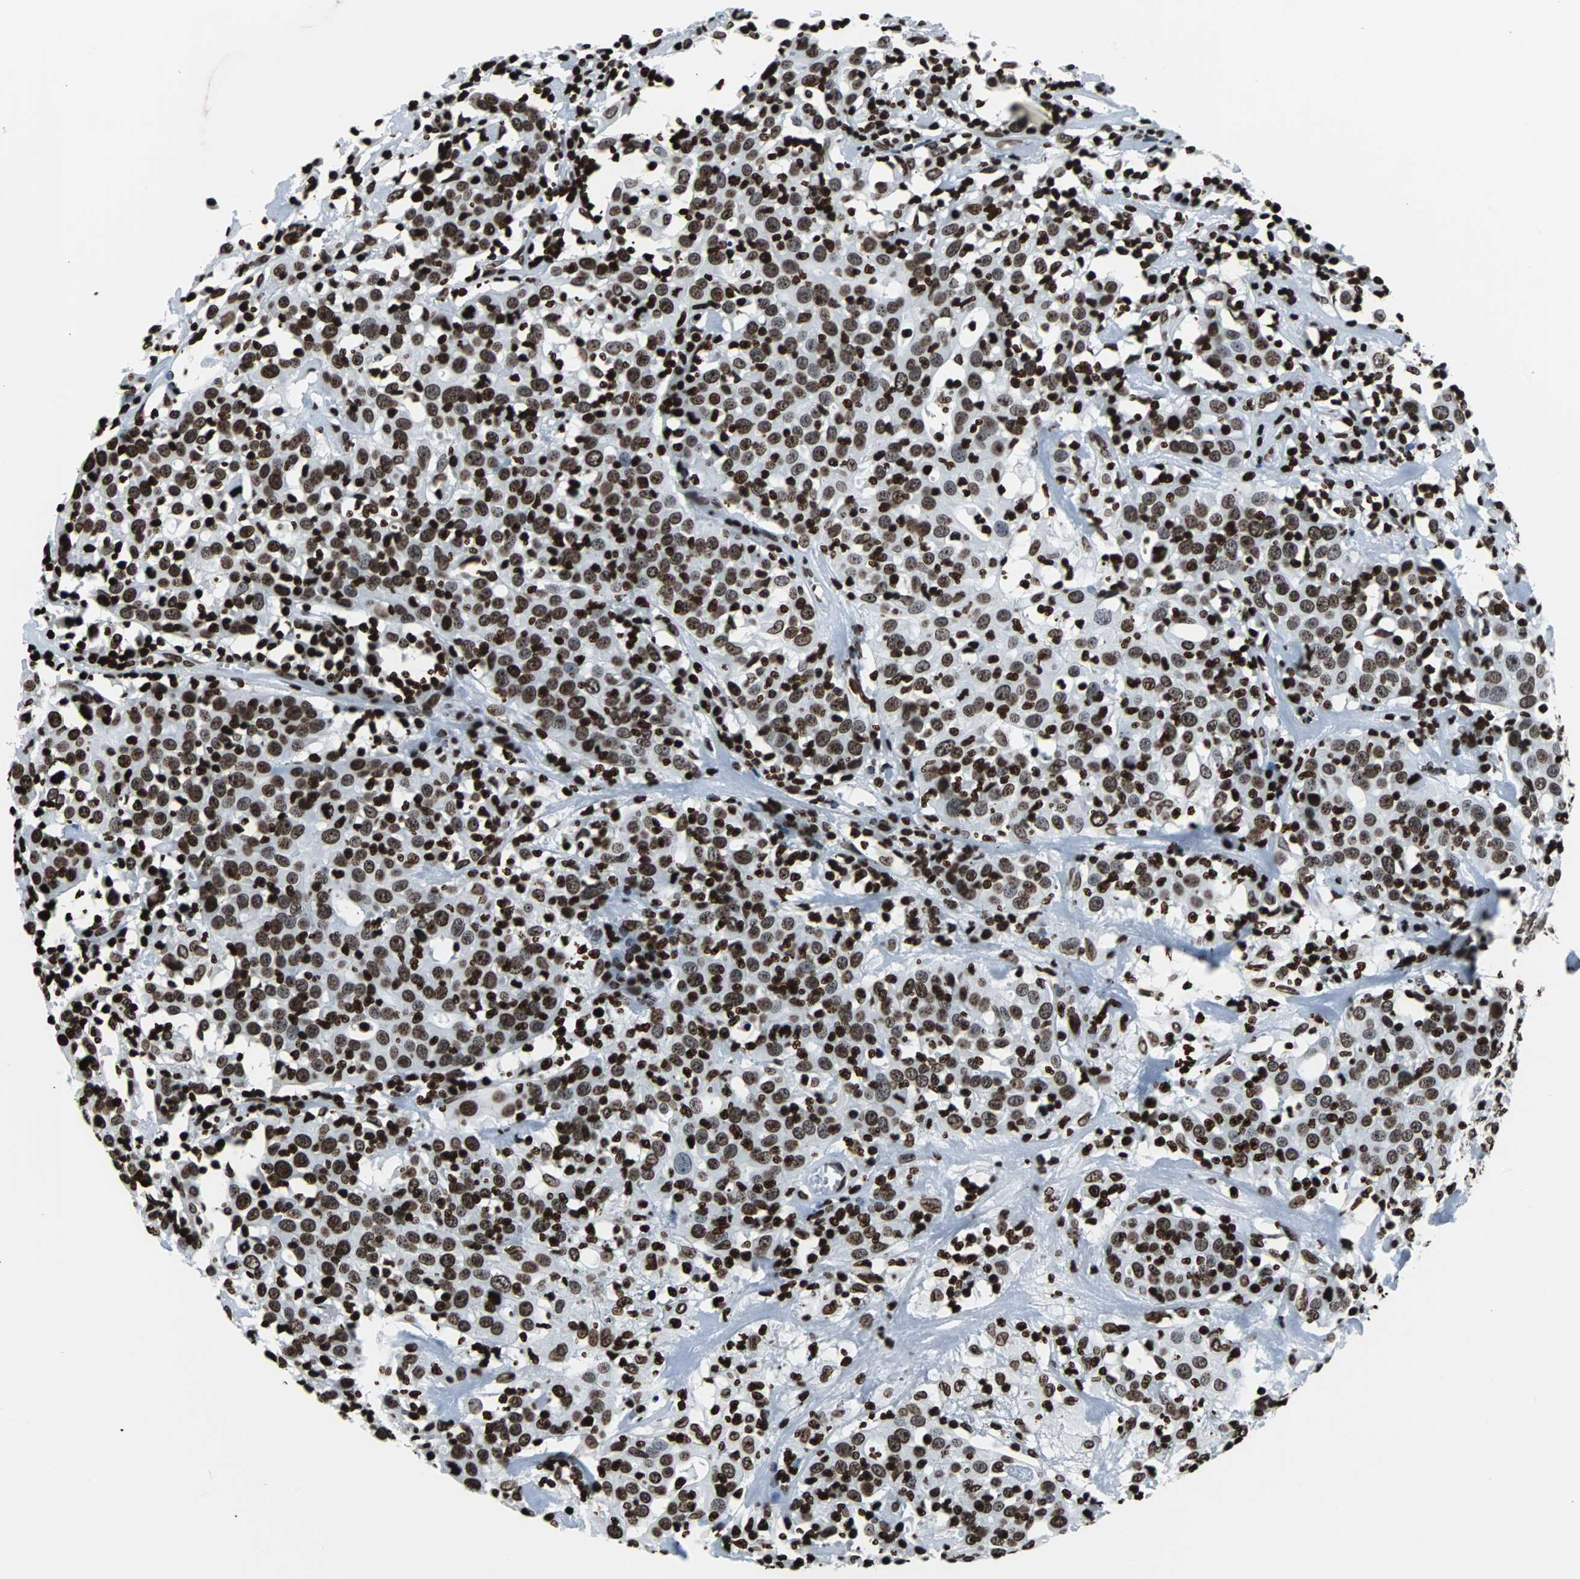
{"staining": {"intensity": "strong", "quantity": ">75%", "location": "nuclear"}, "tissue": "head and neck cancer", "cell_type": "Tumor cells", "image_type": "cancer", "snomed": [{"axis": "morphology", "description": "Adenocarcinoma, NOS"}, {"axis": "topography", "description": "Salivary gland"}, {"axis": "topography", "description": "Head-Neck"}], "caption": "A high amount of strong nuclear staining is present in approximately >75% of tumor cells in head and neck adenocarcinoma tissue.", "gene": "H2BC18", "patient": {"sex": "female", "age": 65}}